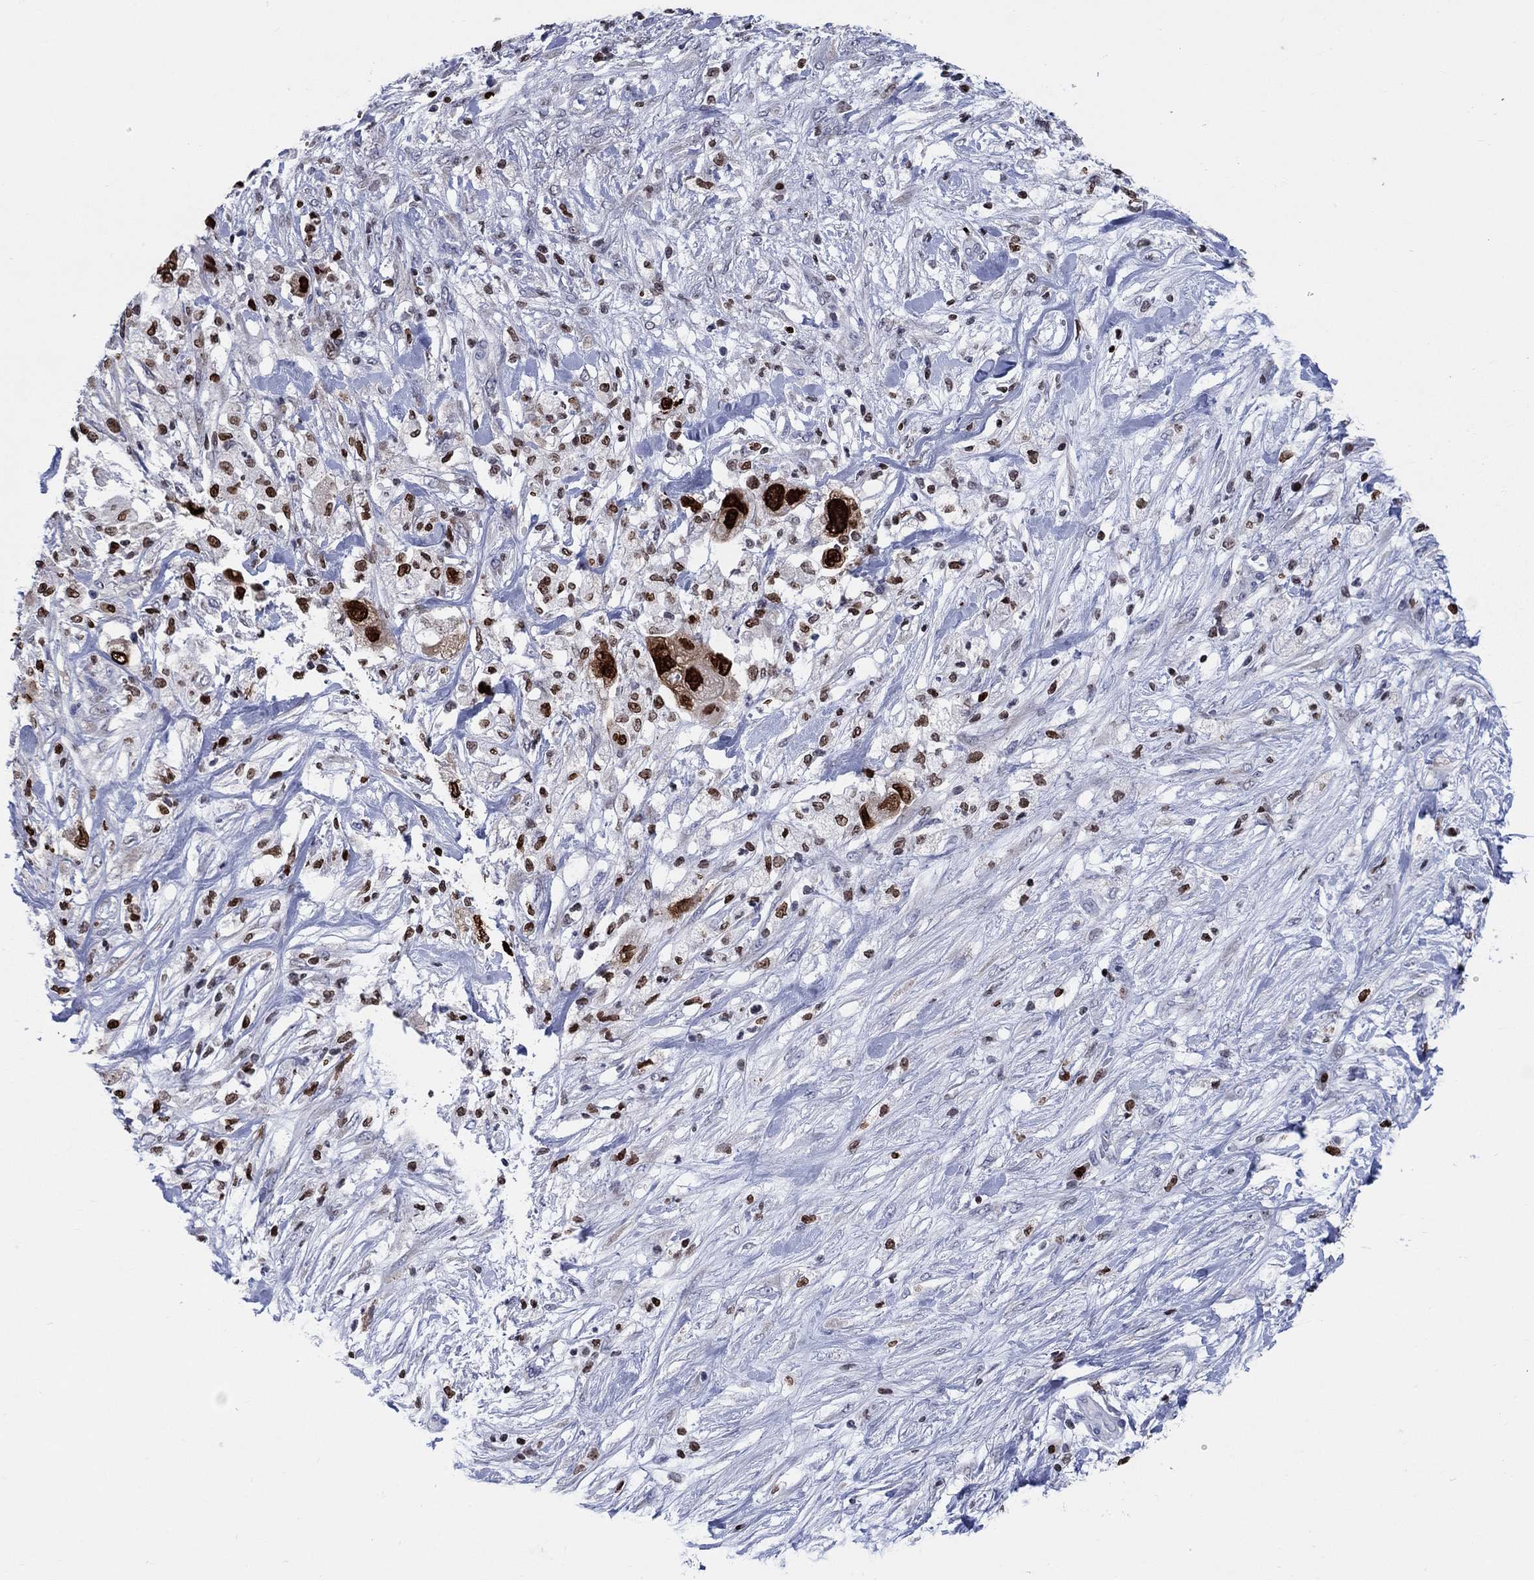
{"staining": {"intensity": "strong", "quantity": "25%-75%", "location": "nuclear"}, "tissue": "pancreatic cancer", "cell_type": "Tumor cells", "image_type": "cancer", "snomed": [{"axis": "morphology", "description": "Adenocarcinoma, NOS"}, {"axis": "topography", "description": "Pancreas"}], "caption": "This micrograph reveals immunohistochemistry staining of human pancreatic adenocarcinoma, with high strong nuclear positivity in approximately 25%-75% of tumor cells.", "gene": "HMGA1", "patient": {"sex": "female", "age": 72}}